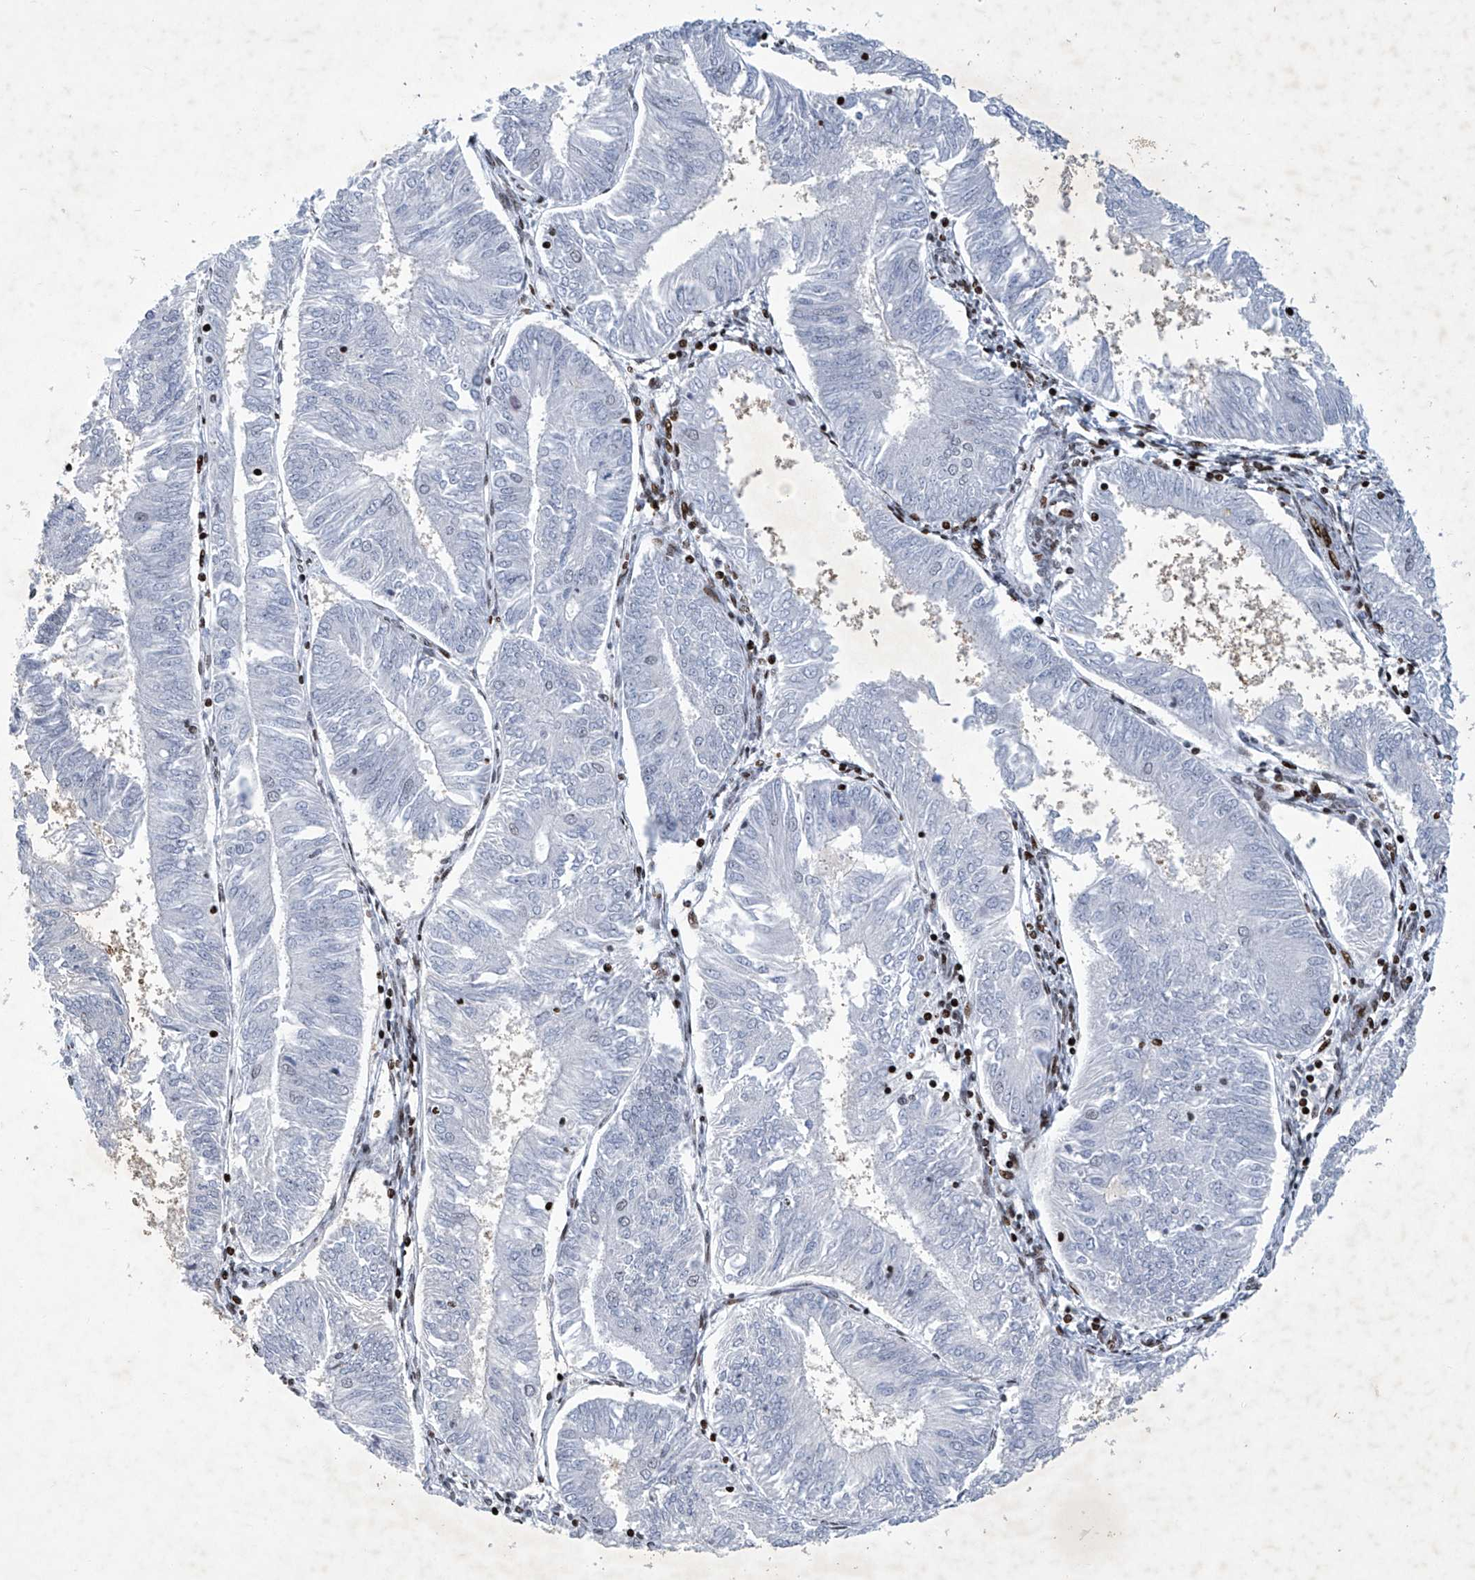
{"staining": {"intensity": "negative", "quantity": "none", "location": "none"}, "tissue": "endometrial cancer", "cell_type": "Tumor cells", "image_type": "cancer", "snomed": [{"axis": "morphology", "description": "Adenocarcinoma, NOS"}, {"axis": "topography", "description": "Endometrium"}], "caption": "Tumor cells are negative for brown protein staining in endometrial cancer (adenocarcinoma).", "gene": "RFX7", "patient": {"sex": "female", "age": 58}}